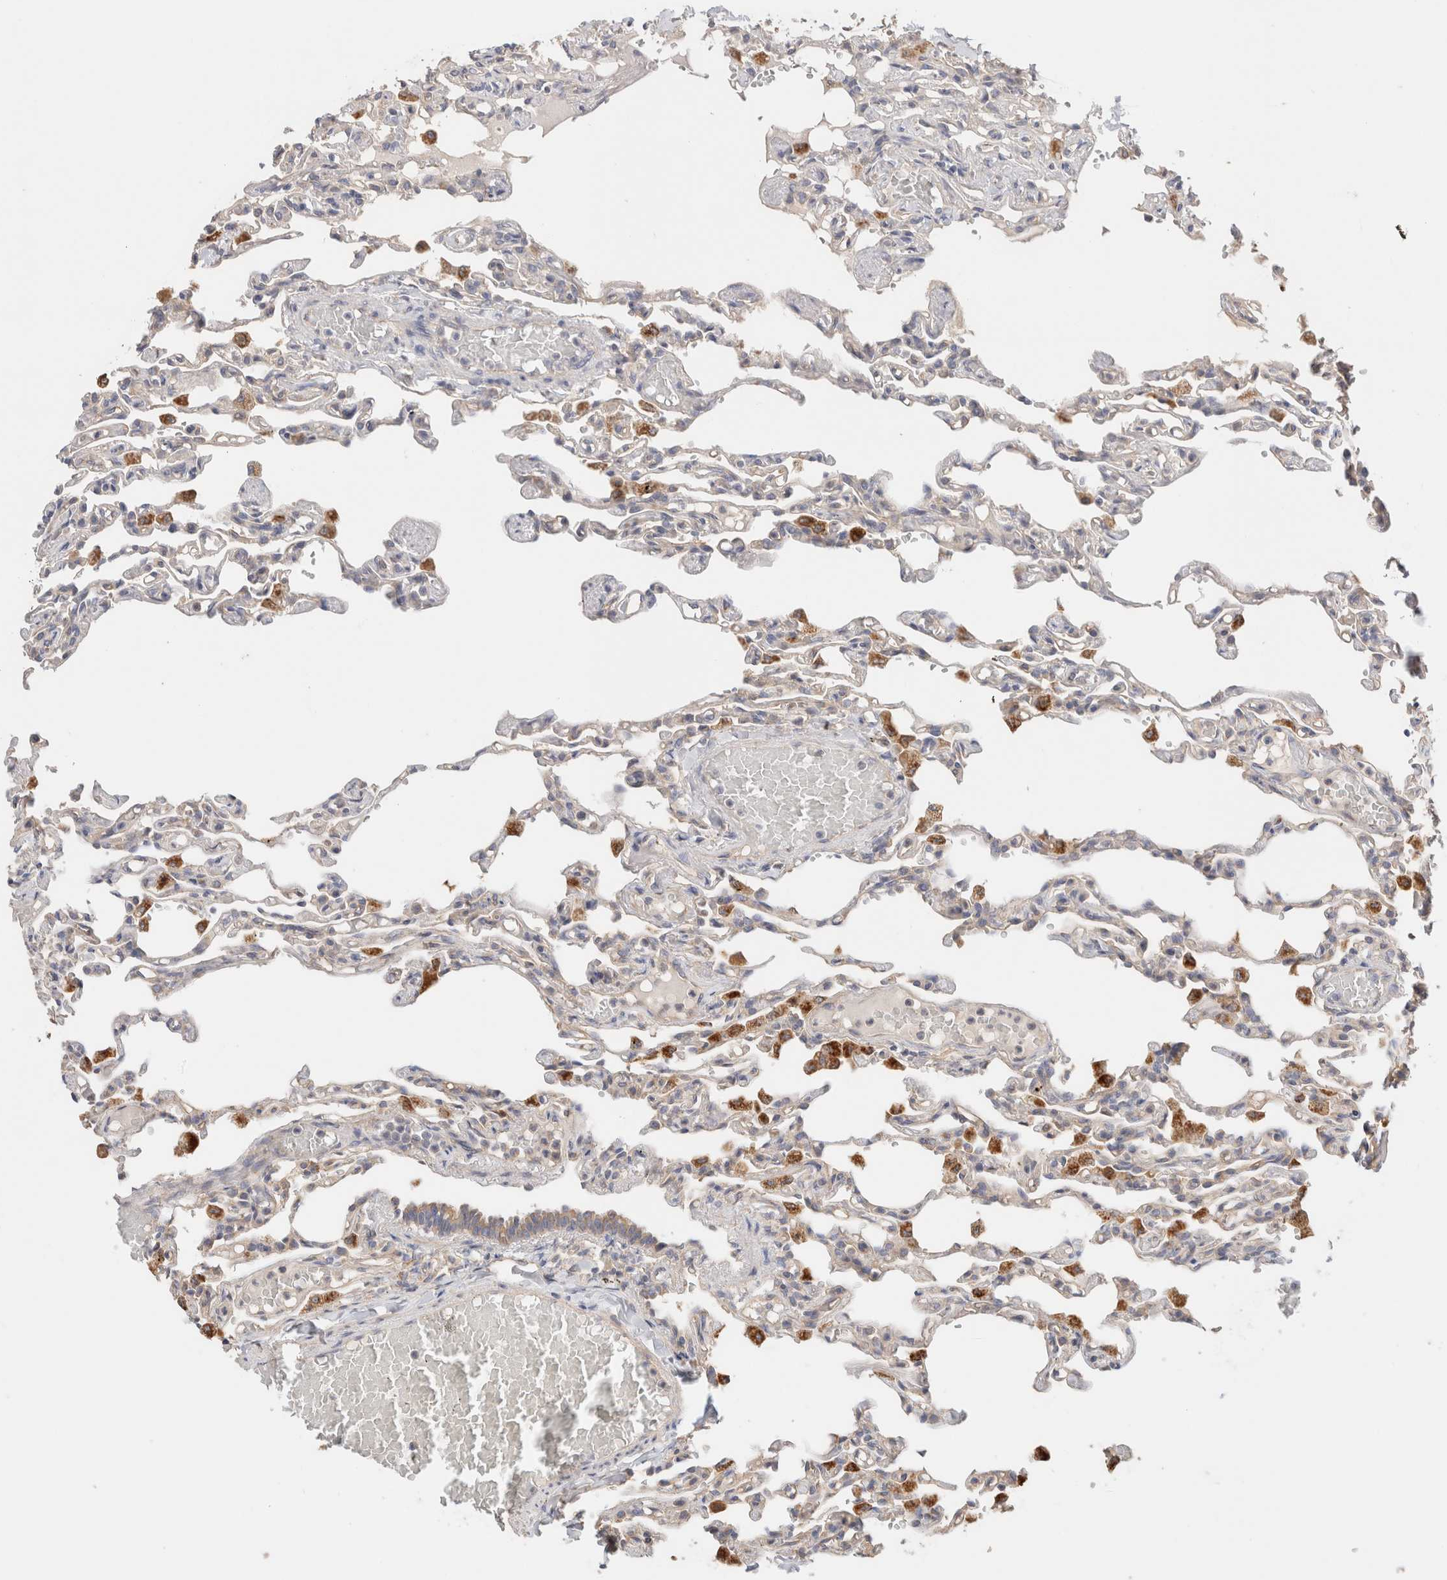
{"staining": {"intensity": "weak", "quantity": "25%-75%", "location": "cytoplasmic/membranous"}, "tissue": "lung", "cell_type": "Alveolar cells", "image_type": "normal", "snomed": [{"axis": "morphology", "description": "Normal tissue, NOS"}, {"axis": "topography", "description": "Lung"}], "caption": "Protein analysis of normal lung reveals weak cytoplasmic/membranous positivity in about 25%-75% of alveolar cells.", "gene": "B3GNTL1", "patient": {"sex": "male", "age": 21}}